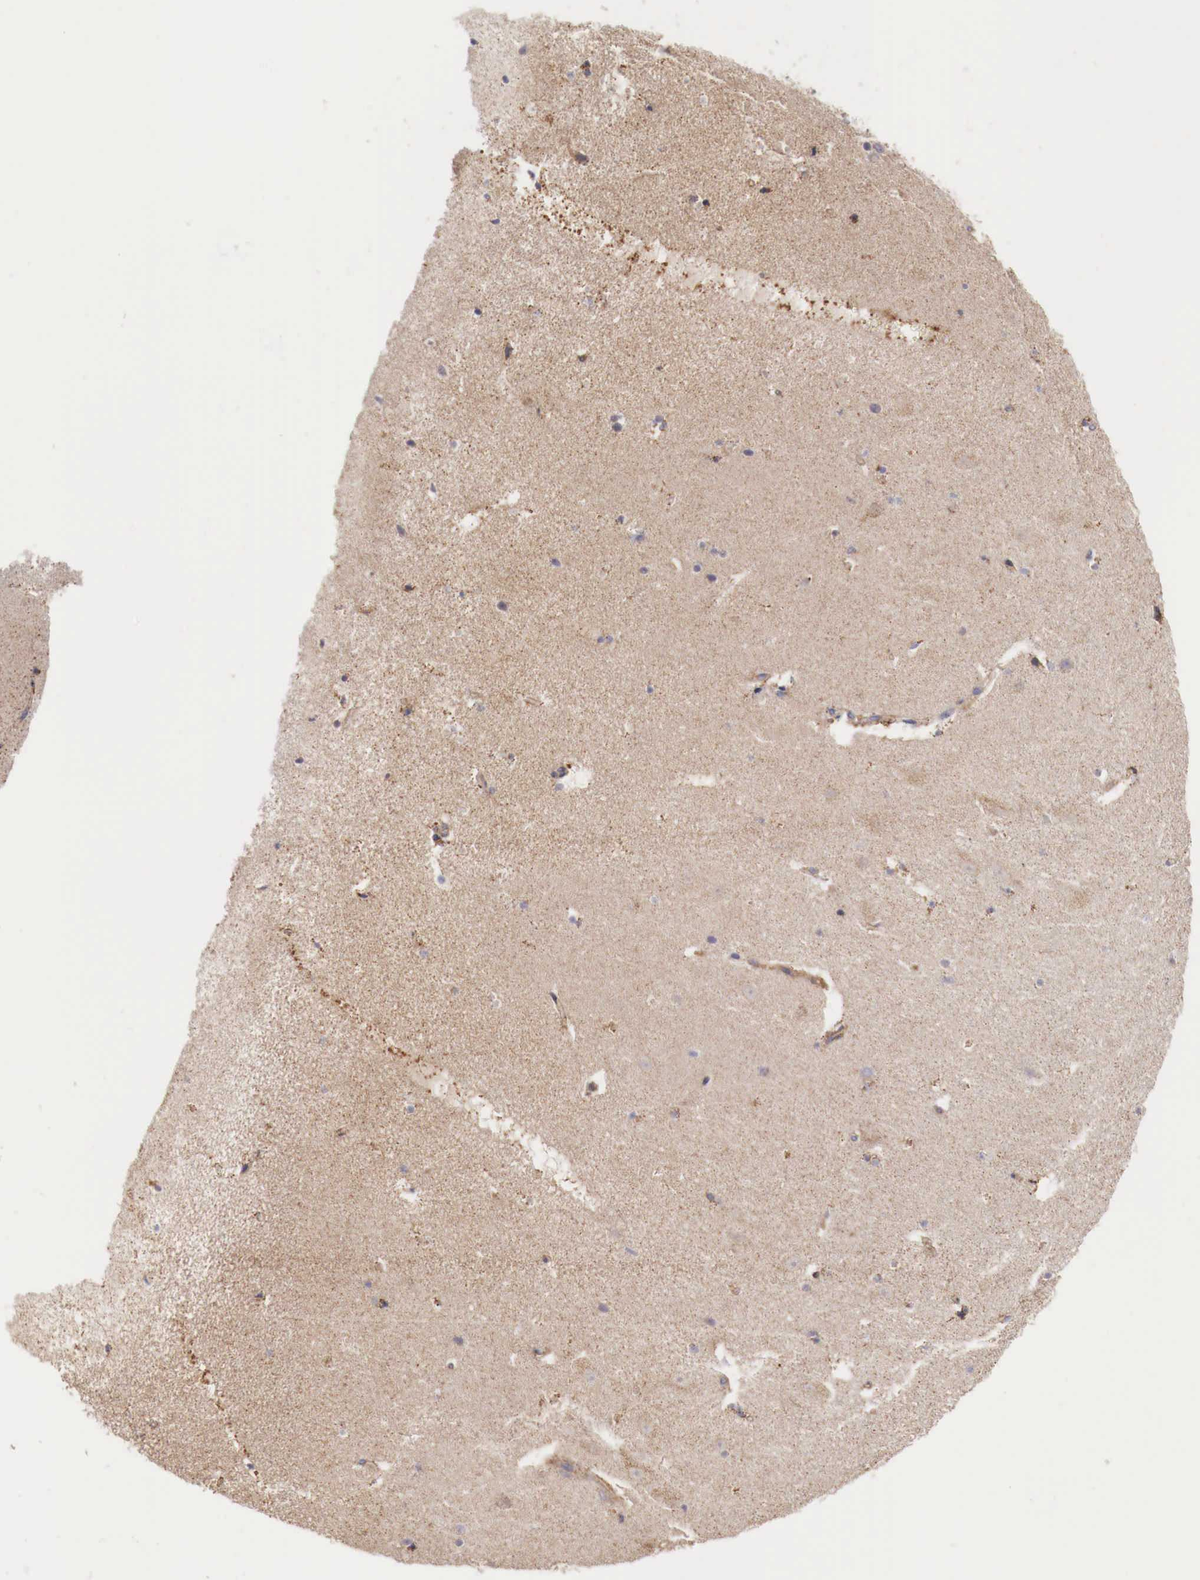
{"staining": {"intensity": "weak", "quantity": "<25%", "location": "cytoplasmic/membranous"}, "tissue": "hippocampus", "cell_type": "Glial cells", "image_type": "normal", "snomed": [{"axis": "morphology", "description": "Normal tissue, NOS"}, {"axis": "topography", "description": "Hippocampus"}], "caption": "A high-resolution image shows immunohistochemistry staining of unremarkable hippocampus, which shows no significant expression in glial cells. (DAB (3,3'-diaminobenzidine) IHC with hematoxylin counter stain).", "gene": "XPNPEP3", "patient": {"sex": "male", "age": 45}}